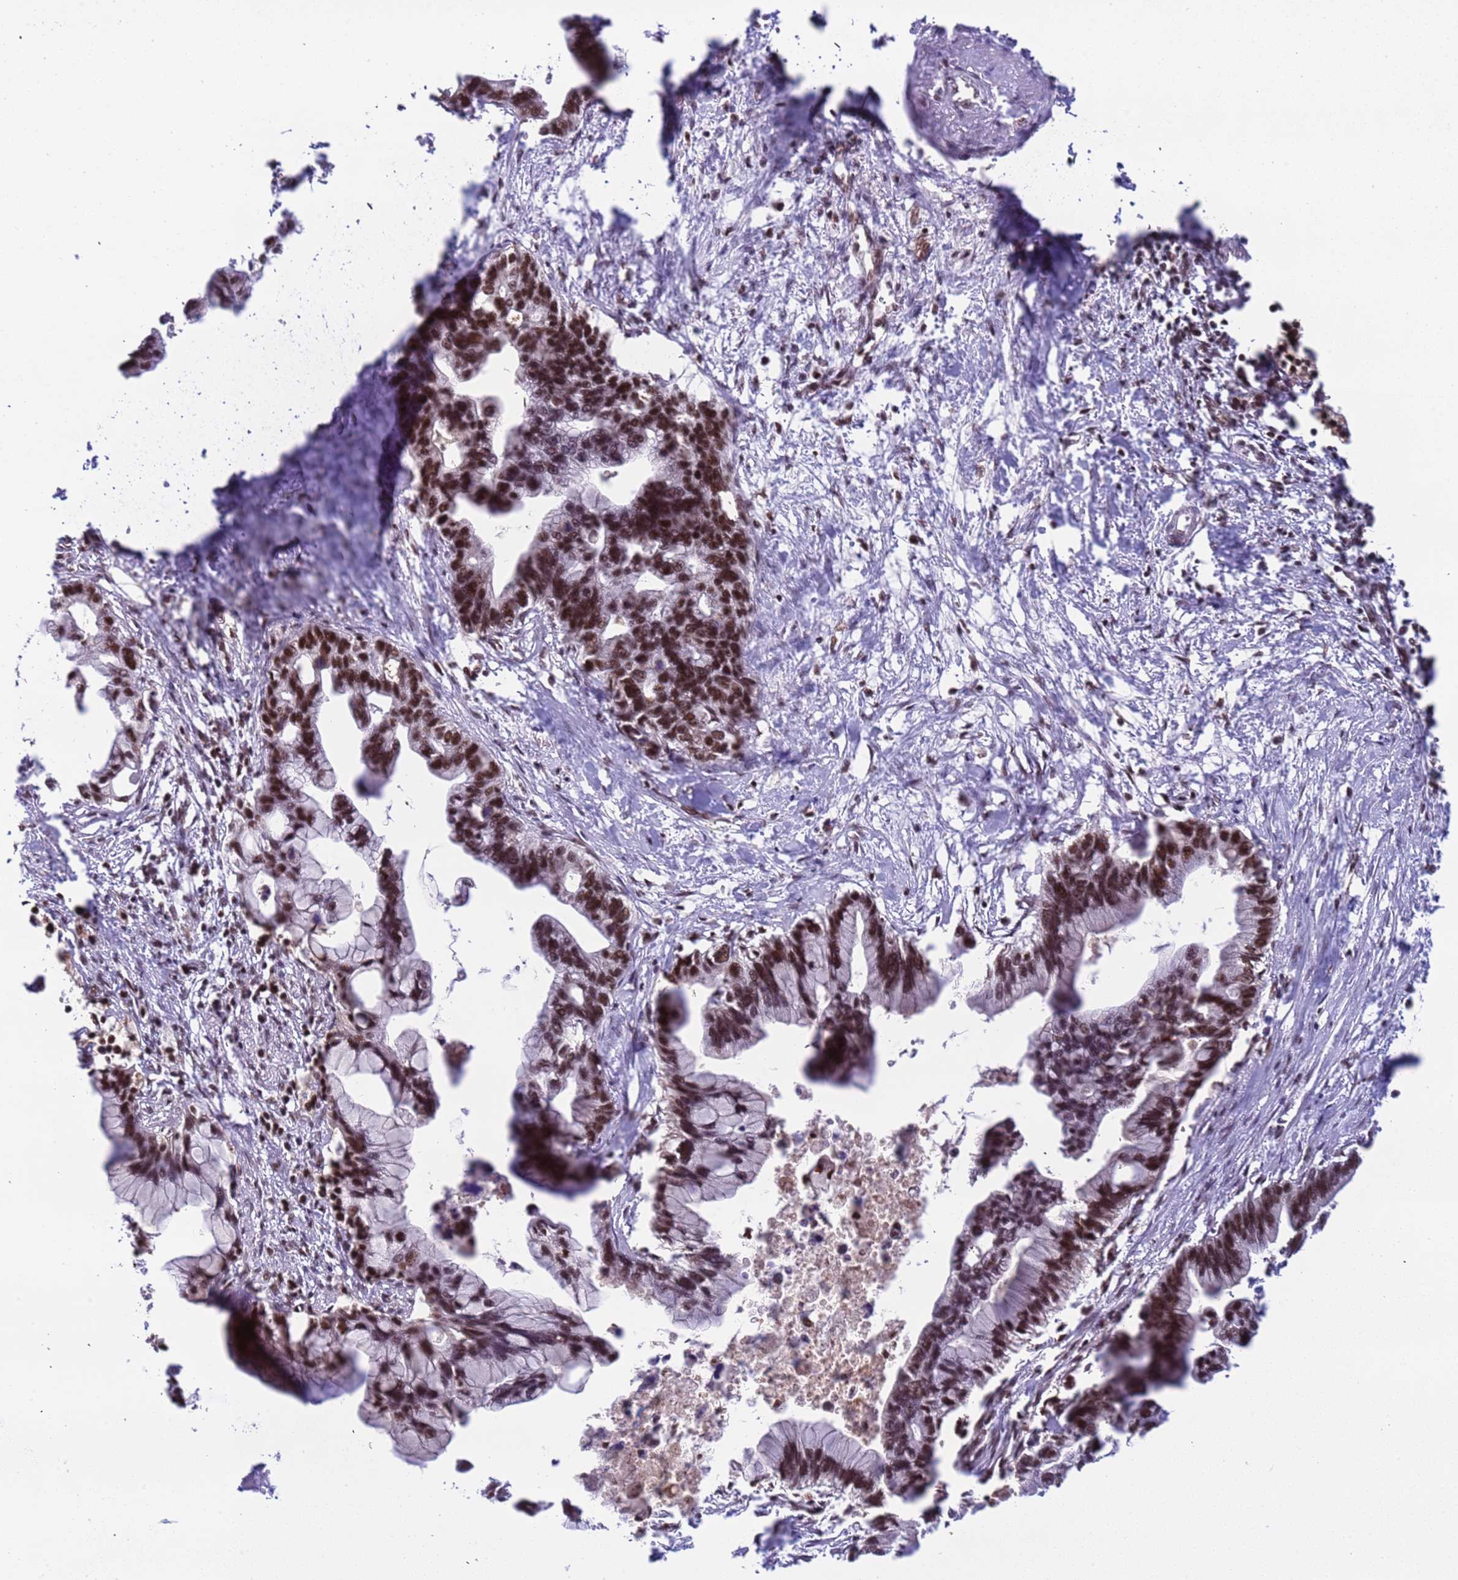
{"staining": {"intensity": "strong", "quantity": ">75%", "location": "nuclear"}, "tissue": "pancreatic cancer", "cell_type": "Tumor cells", "image_type": "cancer", "snomed": [{"axis": "morphology", "description": "Adenocarcinoma, NOS"}, {"axis": "topography", "description": "Pancreas"}], "caption": "This is a photomicrograph of immunohistochemistry staining of pancreatic cancer, which shows strong positivity in the nuclear of tumor cells.", "gene": "SRRT", "patient": {"sex": "female", "age": 83}}